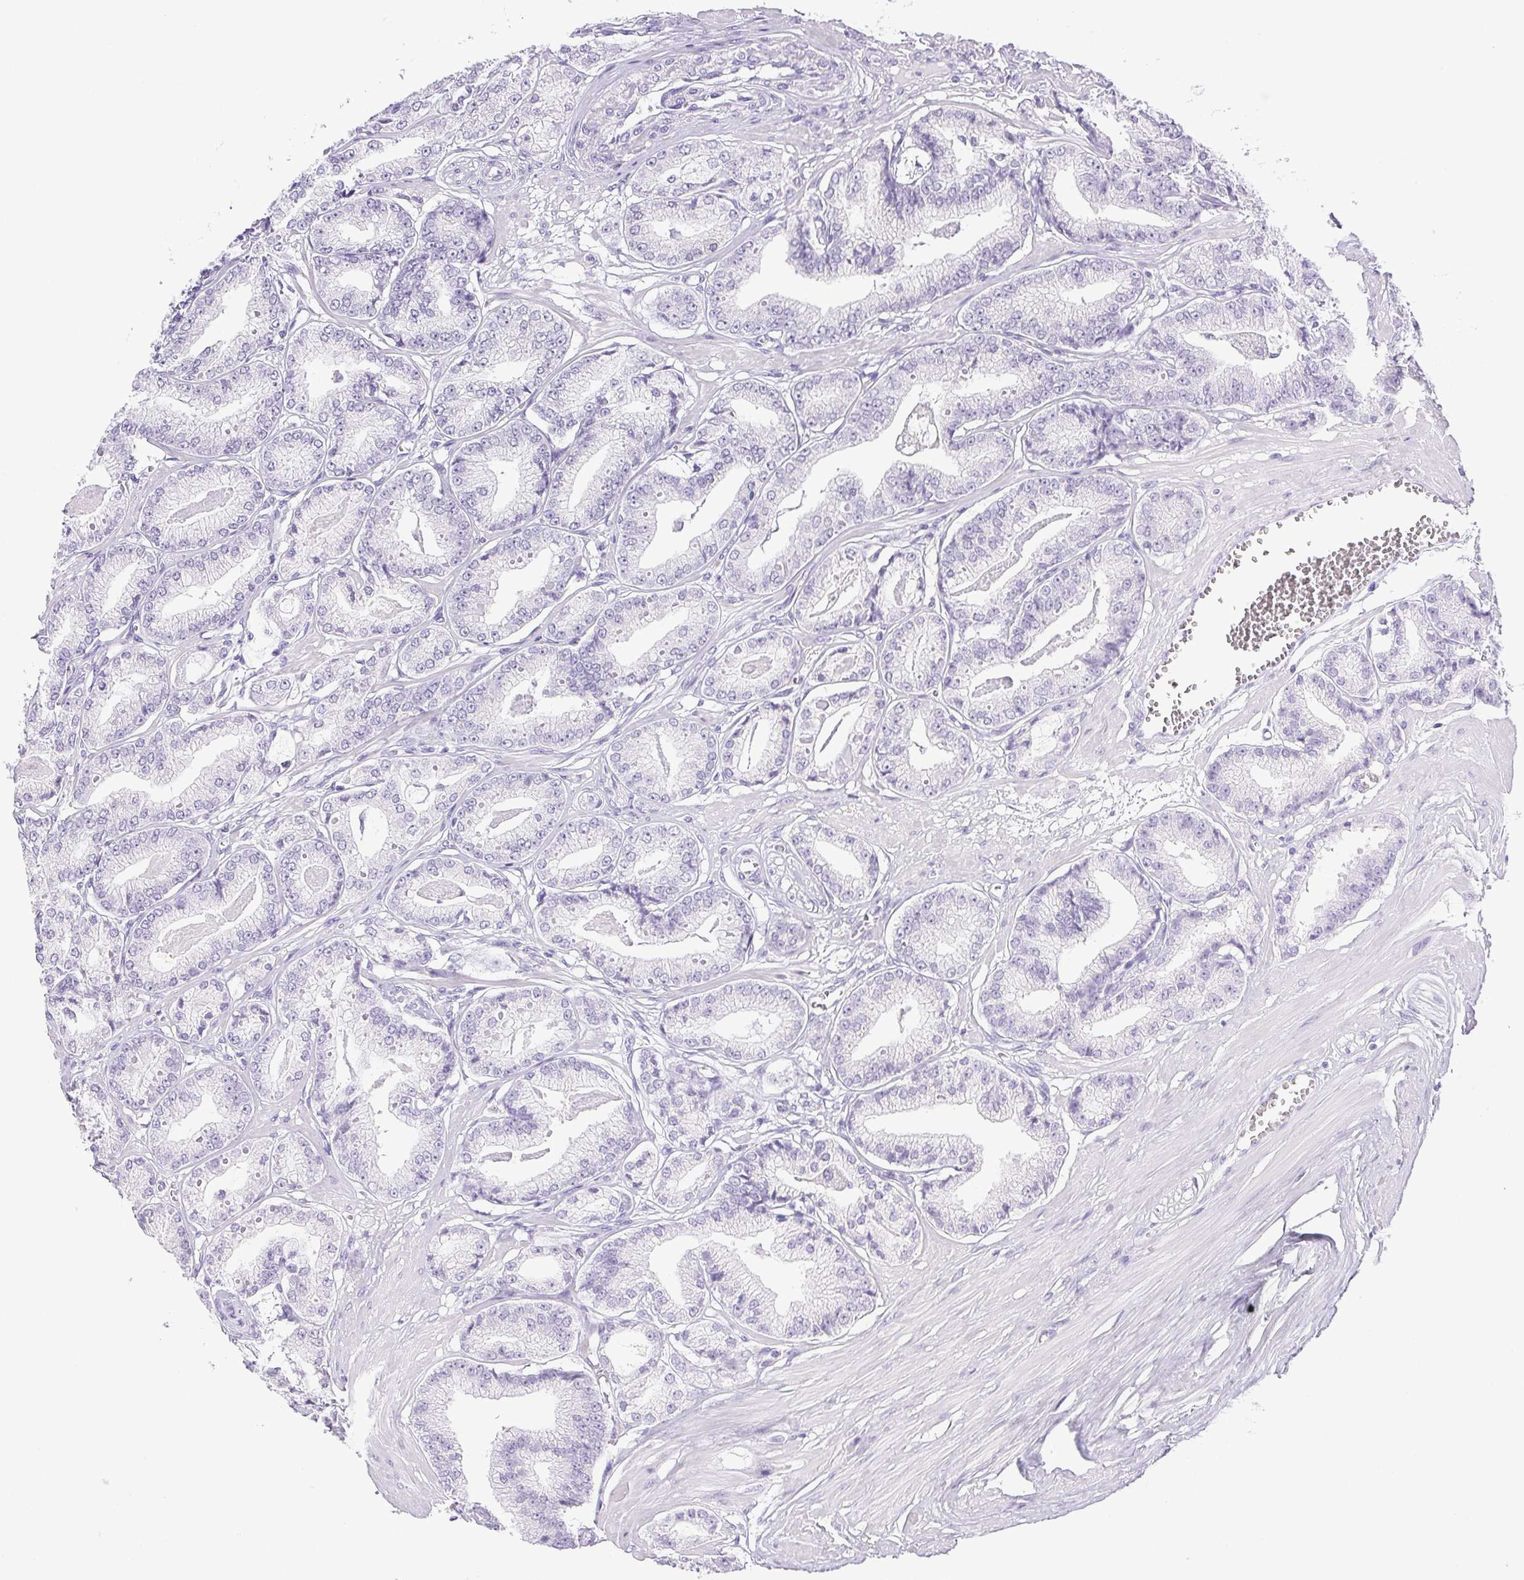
{"staining": {"intensity": "negative", "quantity": "none", "location": "none"}, "tissue": "prostate cancer", "cell_type": "Tumor cells", "image_type": "cancer", "snomed": [{"axis": "morphology", "description": "Adenocarcinoma, High grade"}, {"axis": "topography", "description": "Prostate"}], "caption": "Immunohistochemistry (IHC) photomicrograph of prostate cancer (adenocarcinoma (high-grade)) stained for a protein (brown), which shows no positivity in tumor cells.", "gene": "HLA-G", "patient": {"sex": "male", "age": 71}}